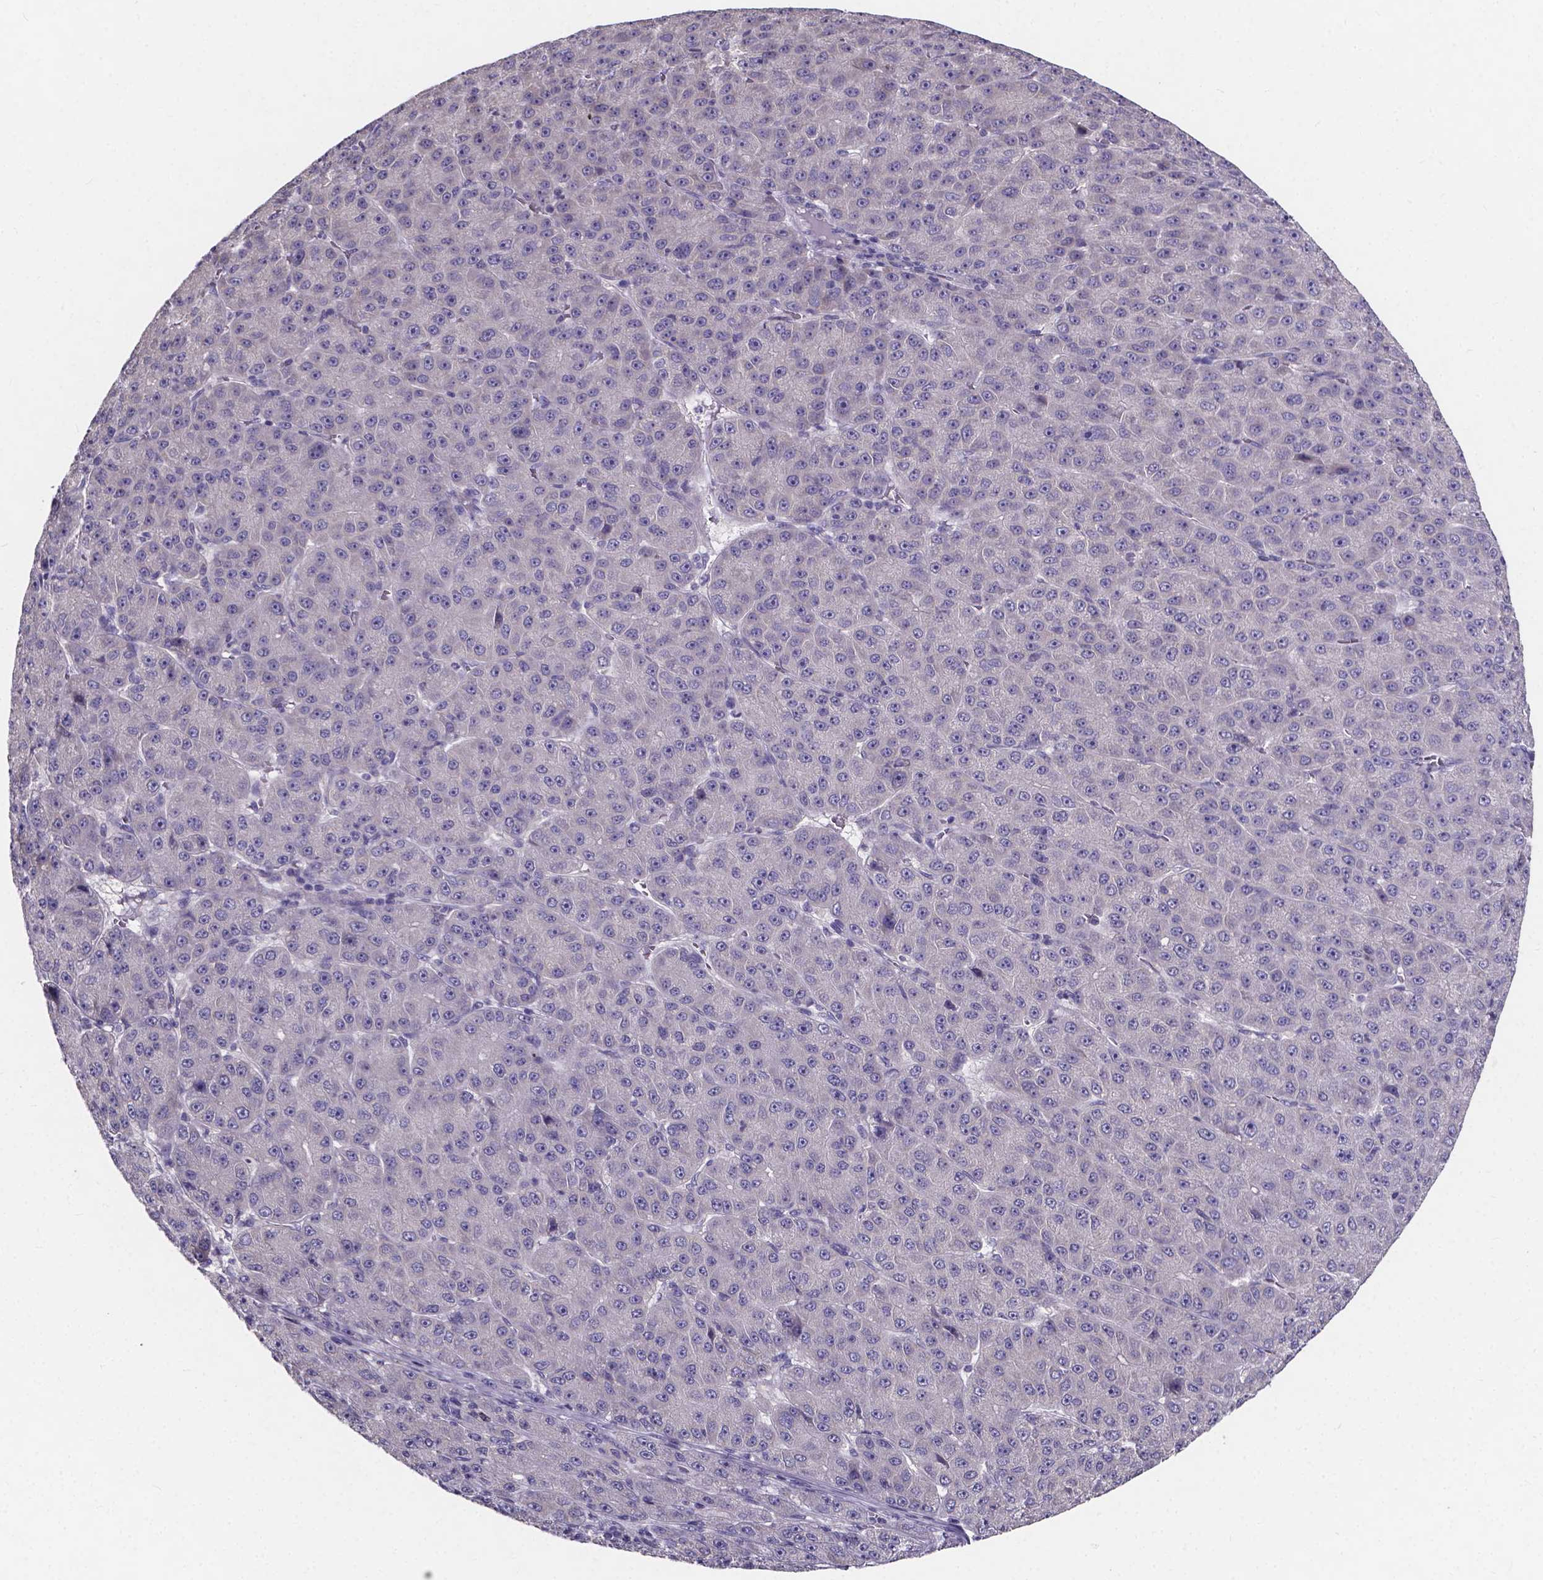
{"staining": {"intensity": "negative", "quantity": "none", "location": "none"}, "tissue": "liver cancer", "cell_type": "Tumor cells", "image_type": "cancer", "snomed": [{"axis": "morphology", "description": "Carcinoma, Hepatocellular, NOS"}, {"axis": "topography", "description": "Liver"}], "caption": "Liver cancer (hepatocellular carcinoma) was stained to show a protein in brown. There is no significant staining in tumor cells.", "gene": "SPOCD1", "patient": {"sex": "male", "age": 67}}